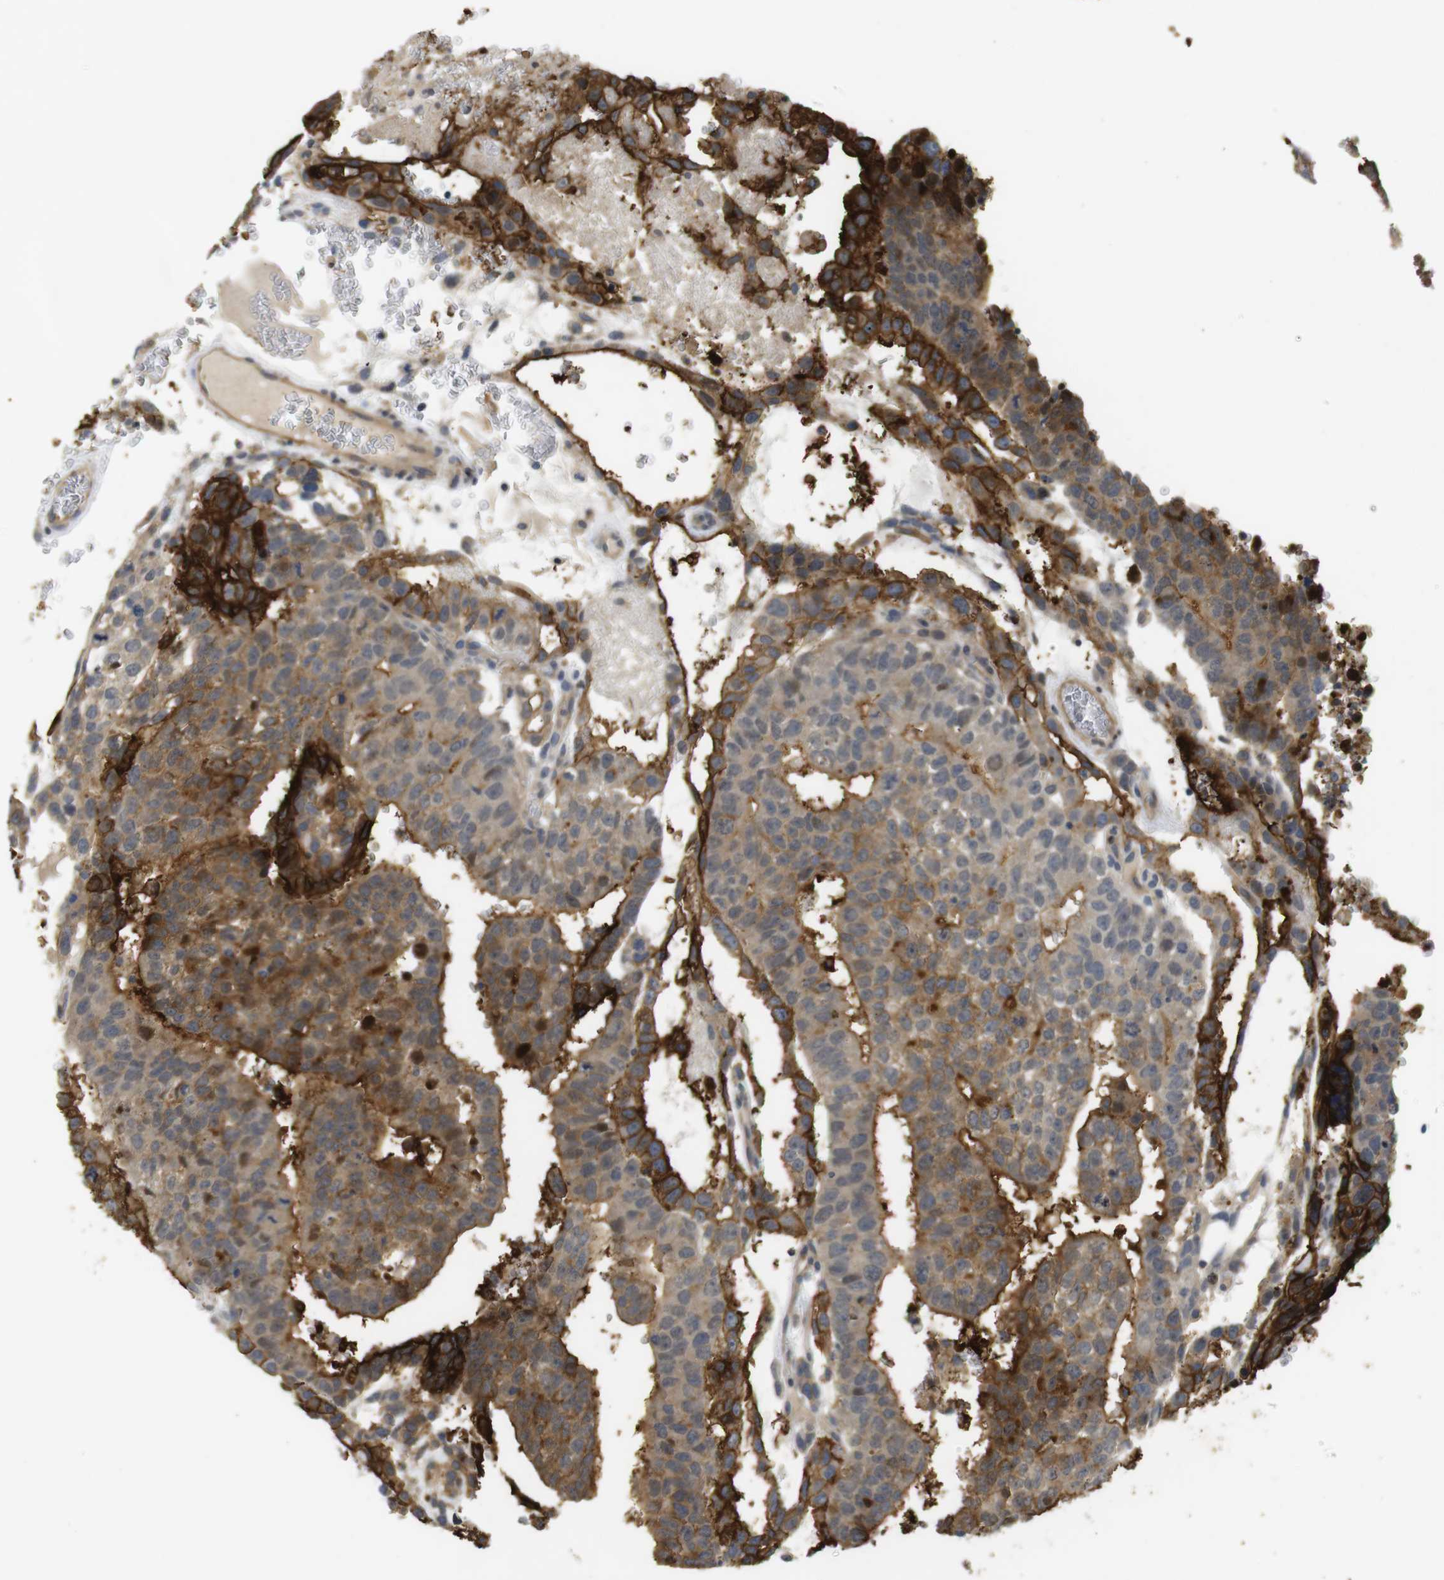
{"staining": {"intensity": "strong", "quantity": ">75%", "location": "cytoplasmic/membranous"}, "tissue": "testis cancer", "cell_type": "Tumor cells", "image_type": "cancer", "snomed": [{"axis": "morphology", "description": "Seminoma, NOS"}, {"axis": "morphology", "description": "Carcinoma, Embryonal, NOS"}, {"axis": "topography", "description": "Testis"}], "caption": "Immunohistochemical staining of human testis cancer demonstrates strong cytoplasmic/membranous protein expression in about >75% of tumor cells.", "gene": "FNTA", "patient": {"sex": "male", "age": 52}}